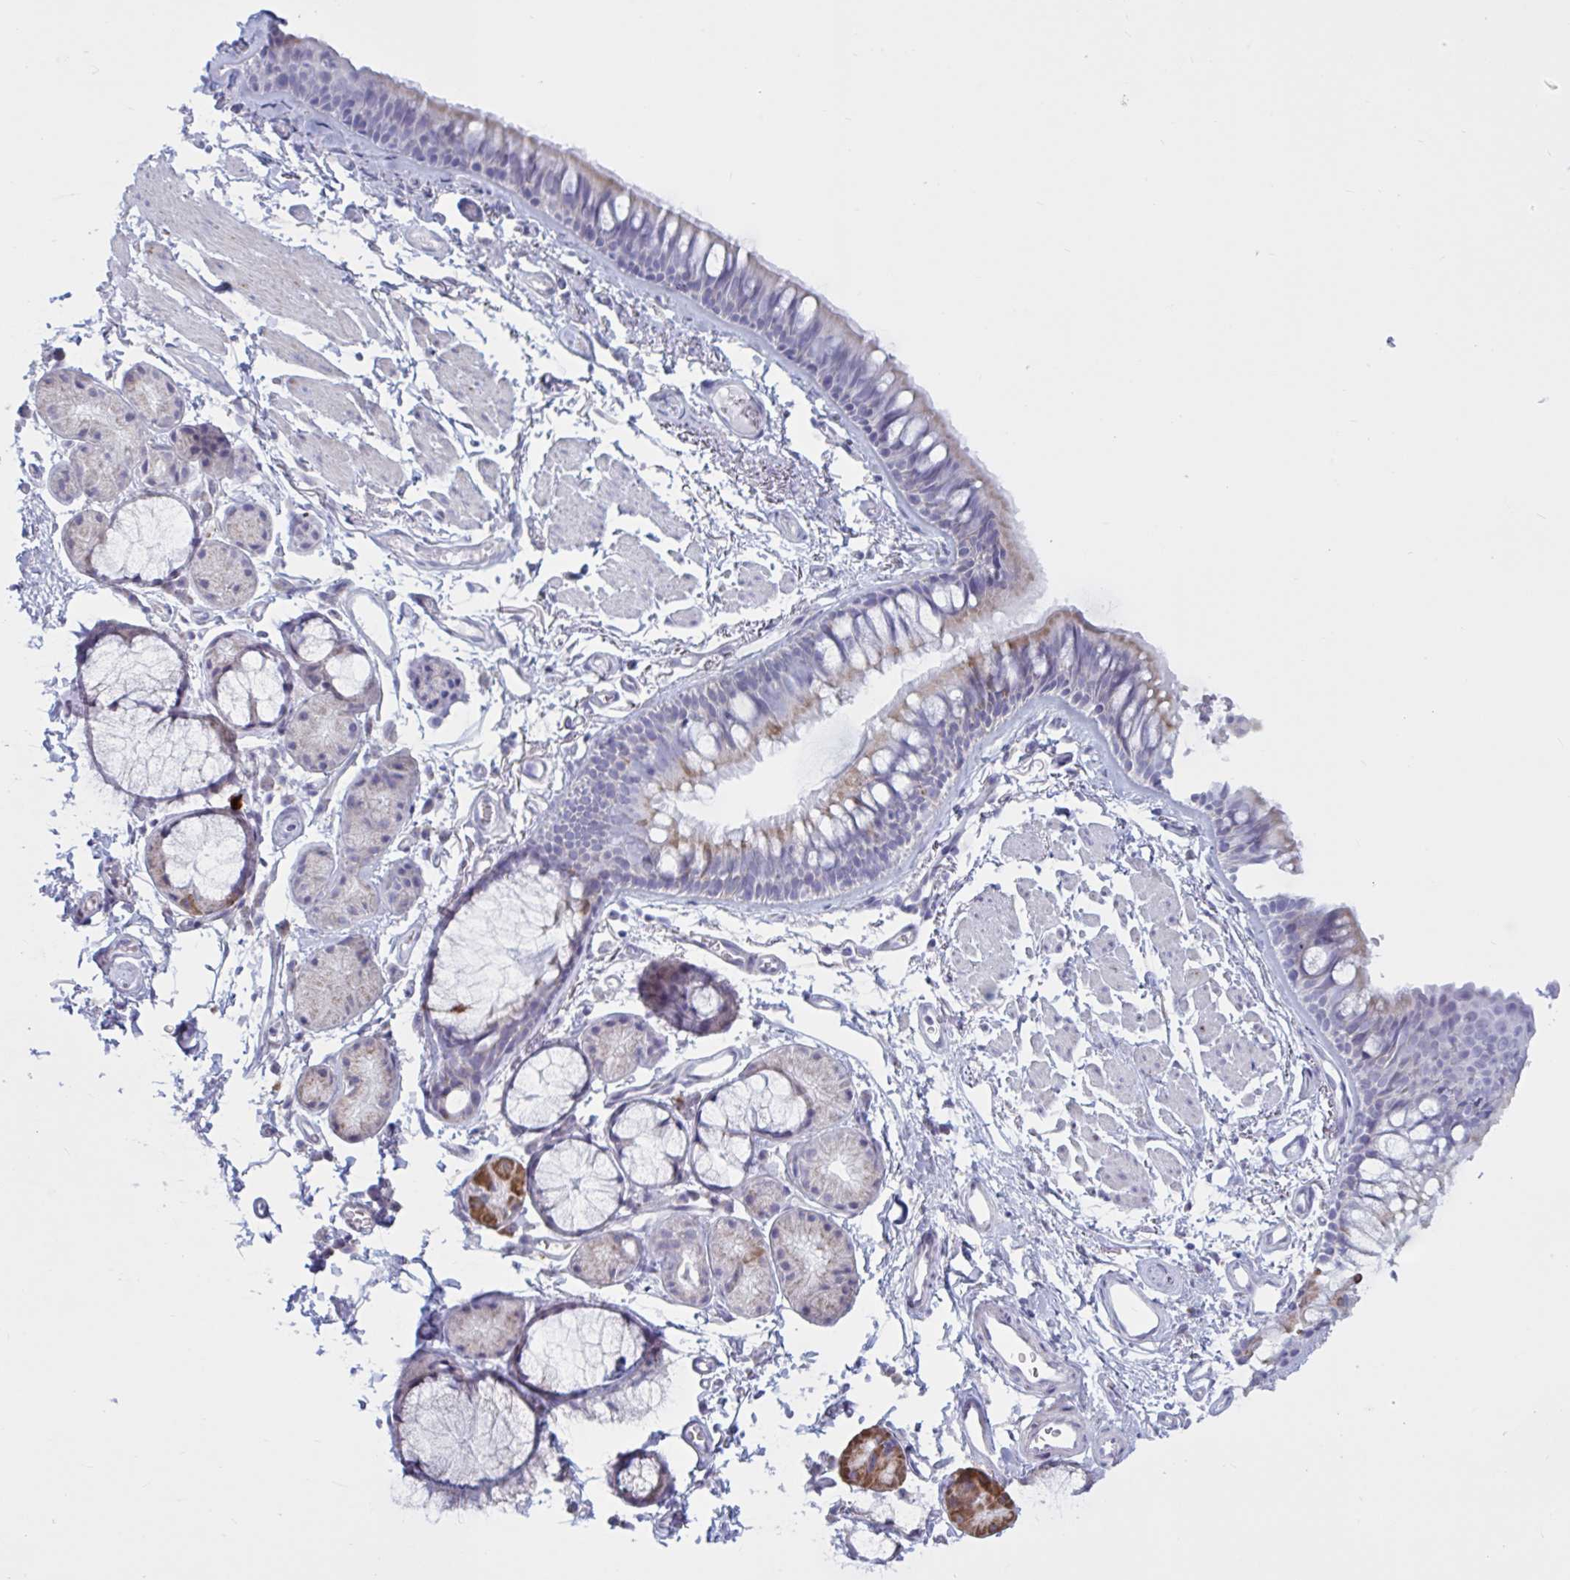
{"staining": {"intensity": "moderate", "quantity": "25%-75%", "location": "cytoplasmic/membranous"}, "tissue": "bronchus", "cell_type": "Respiratory epithelial cells", "image_type": "normal", "snomed": [{"axis": "morphology", "description": "Normal tissue, NOS"}, {"axis": "topography", "description": "Cartilage tissue"}, {"axis": "topography", "description": "Bronchus"}], "caption": "Moderate cytoplasmic/membranous expression for a protein is appreciated in approximately 25%-75% of respiratory epithelial cells of unremarkable bronchus using immunohistochemistry.", "gene": "ATG9A", "patient": {"sex": "female", "age": 79}}